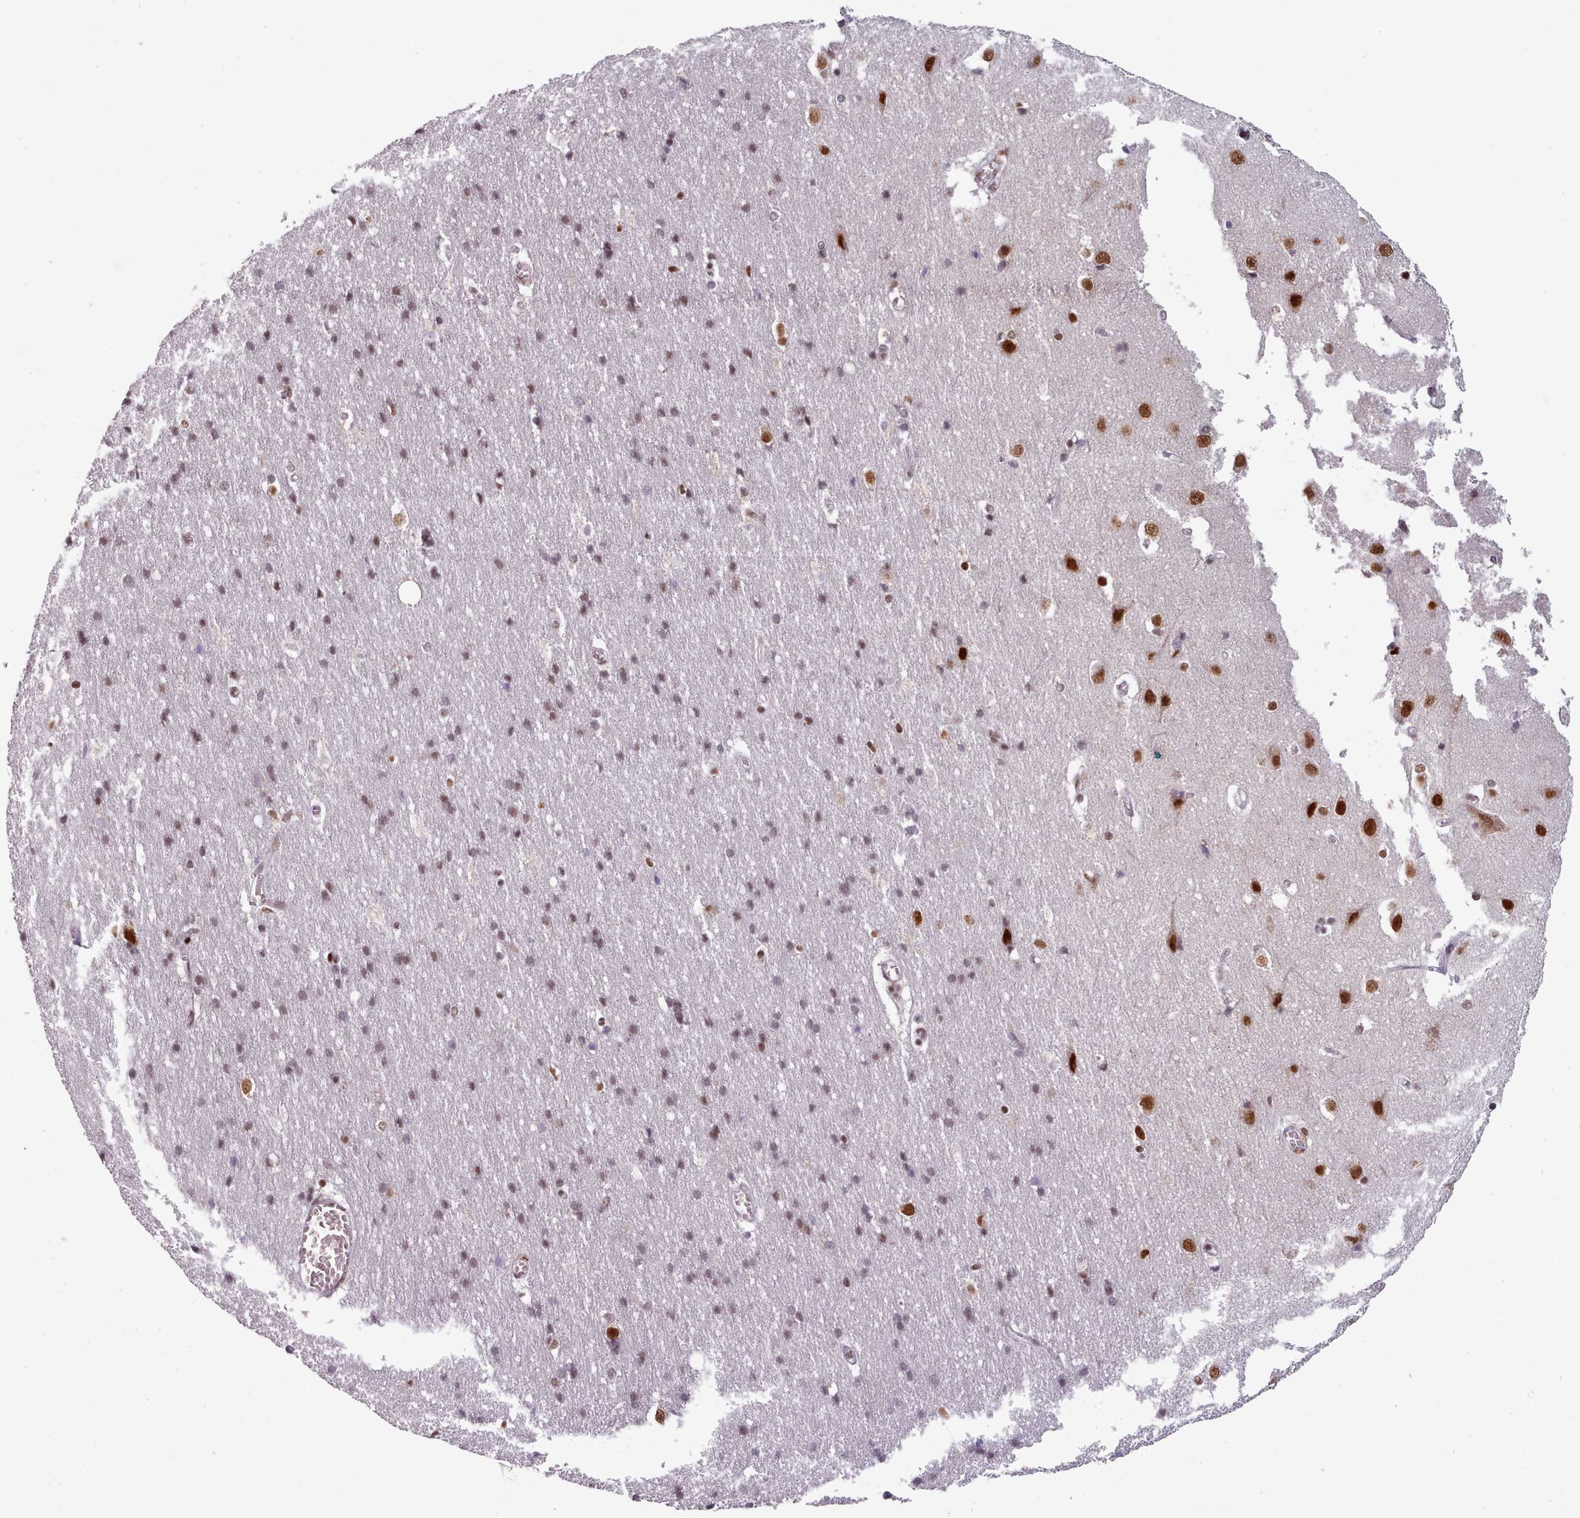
{"staining": {"intensity": "negative", "quantity": "none", "location": "none"}, "tissue": "cerebral cortex", "cell_type": "Endothelial cells", "image_type": "normal", "snomed": [{"axis": "morphology", "description": "Normal tissue, NOS"}, {"axis": "topography", "description": "Cerebral cortex"}], "caption": "DAB immunohistochemical staining of benign cerebral cortex shows no significant expression in endothelial cells.", "gene": "SRSF9", "patient": {"sex": "male", "age": 54}}